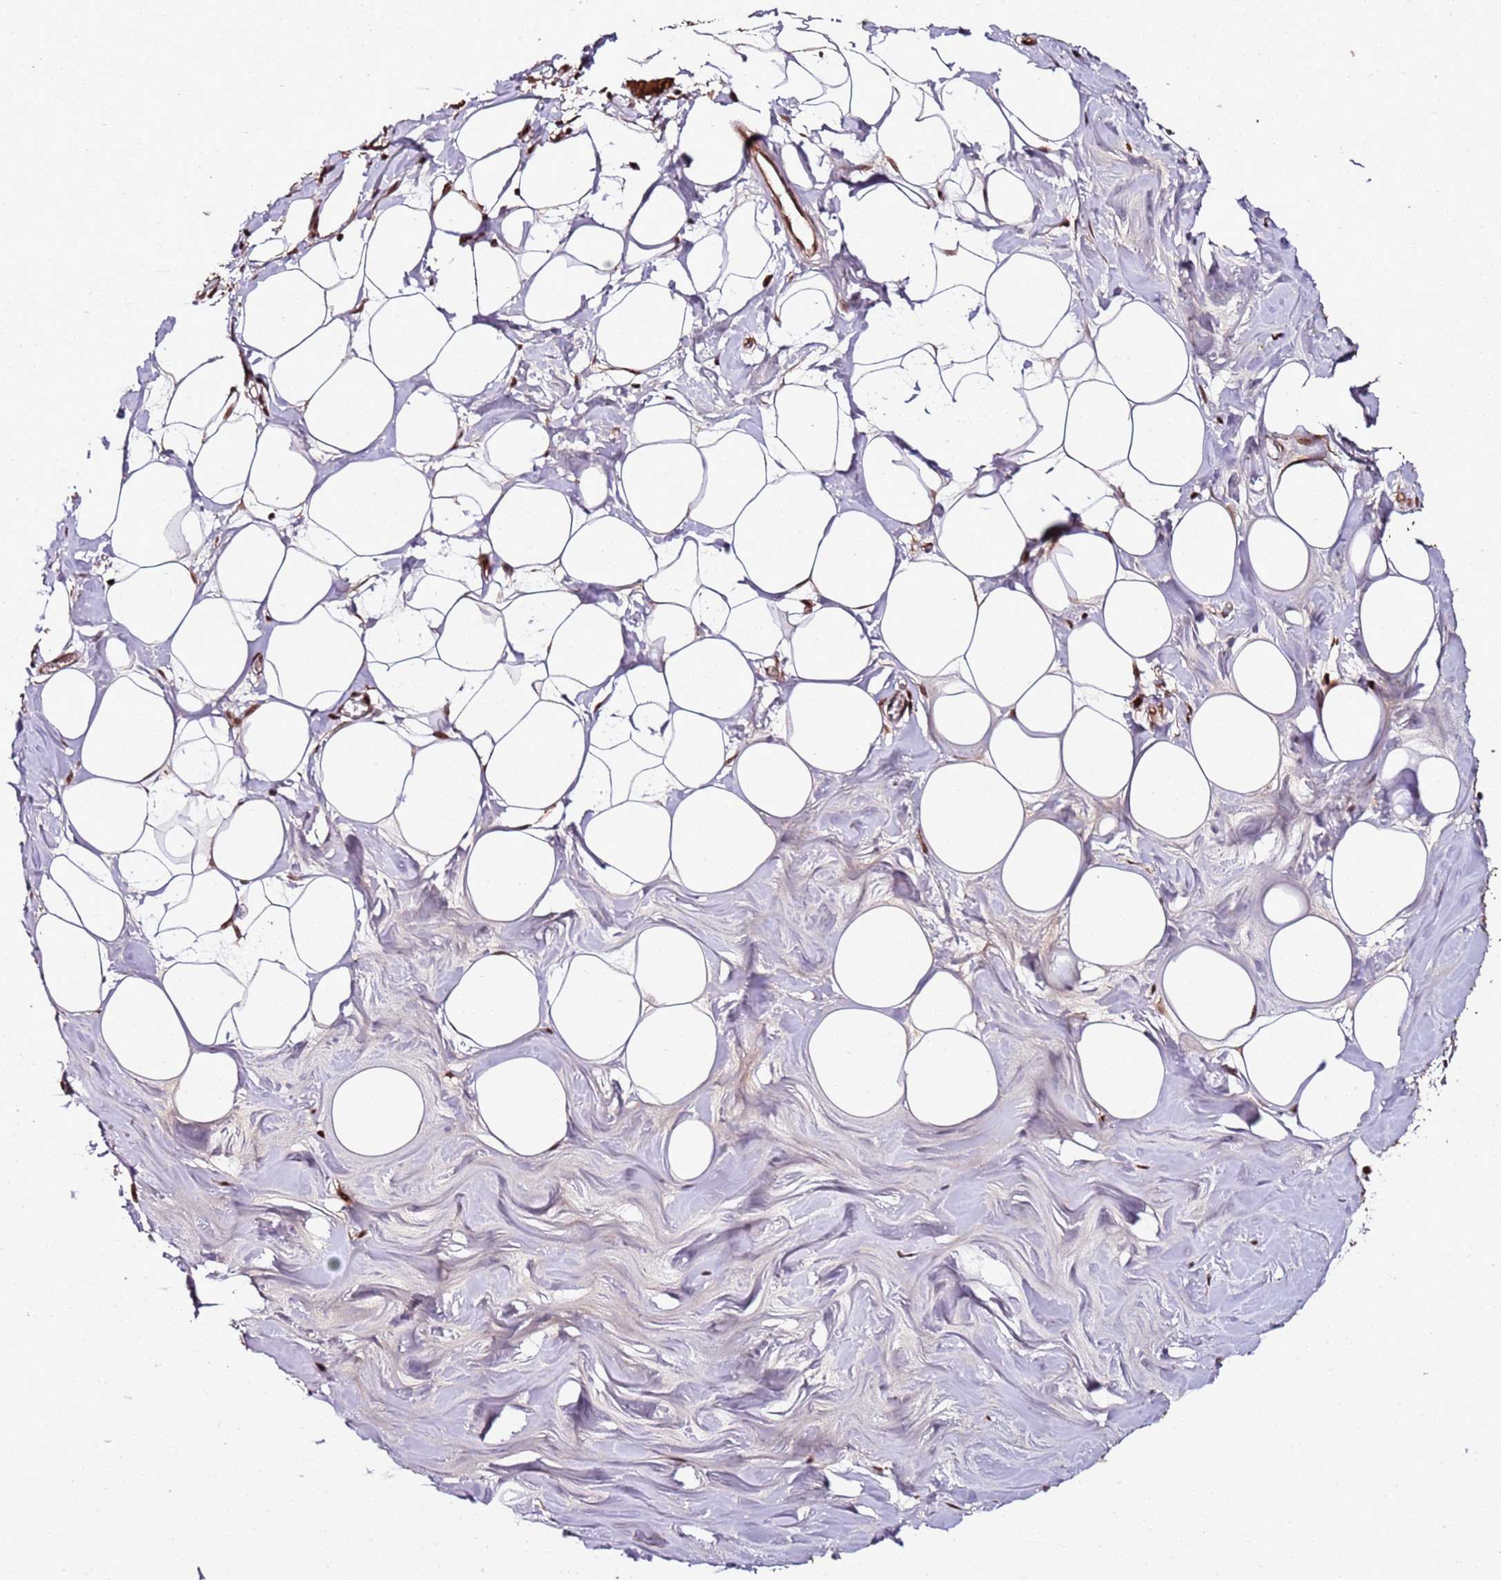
{"staining": {"intensity": "negative", "quantity": "none", "location": "none"}, "tissue": "breast", "cell_type": "Adipocytes", "image_type": "normal", "snomed": [{"axis": "morphology", "description": "Normal tissue, NOS"}, {"axis": "topography", "description": "Breast"}], "caption": "Immunohistochemistry (IHC) histopathology image of benign breast: breast stained with DAB reveals no significant protein expression in adipocytes.", "gene": "XRN2", "patient": {"sex": "female", "age": 27}}